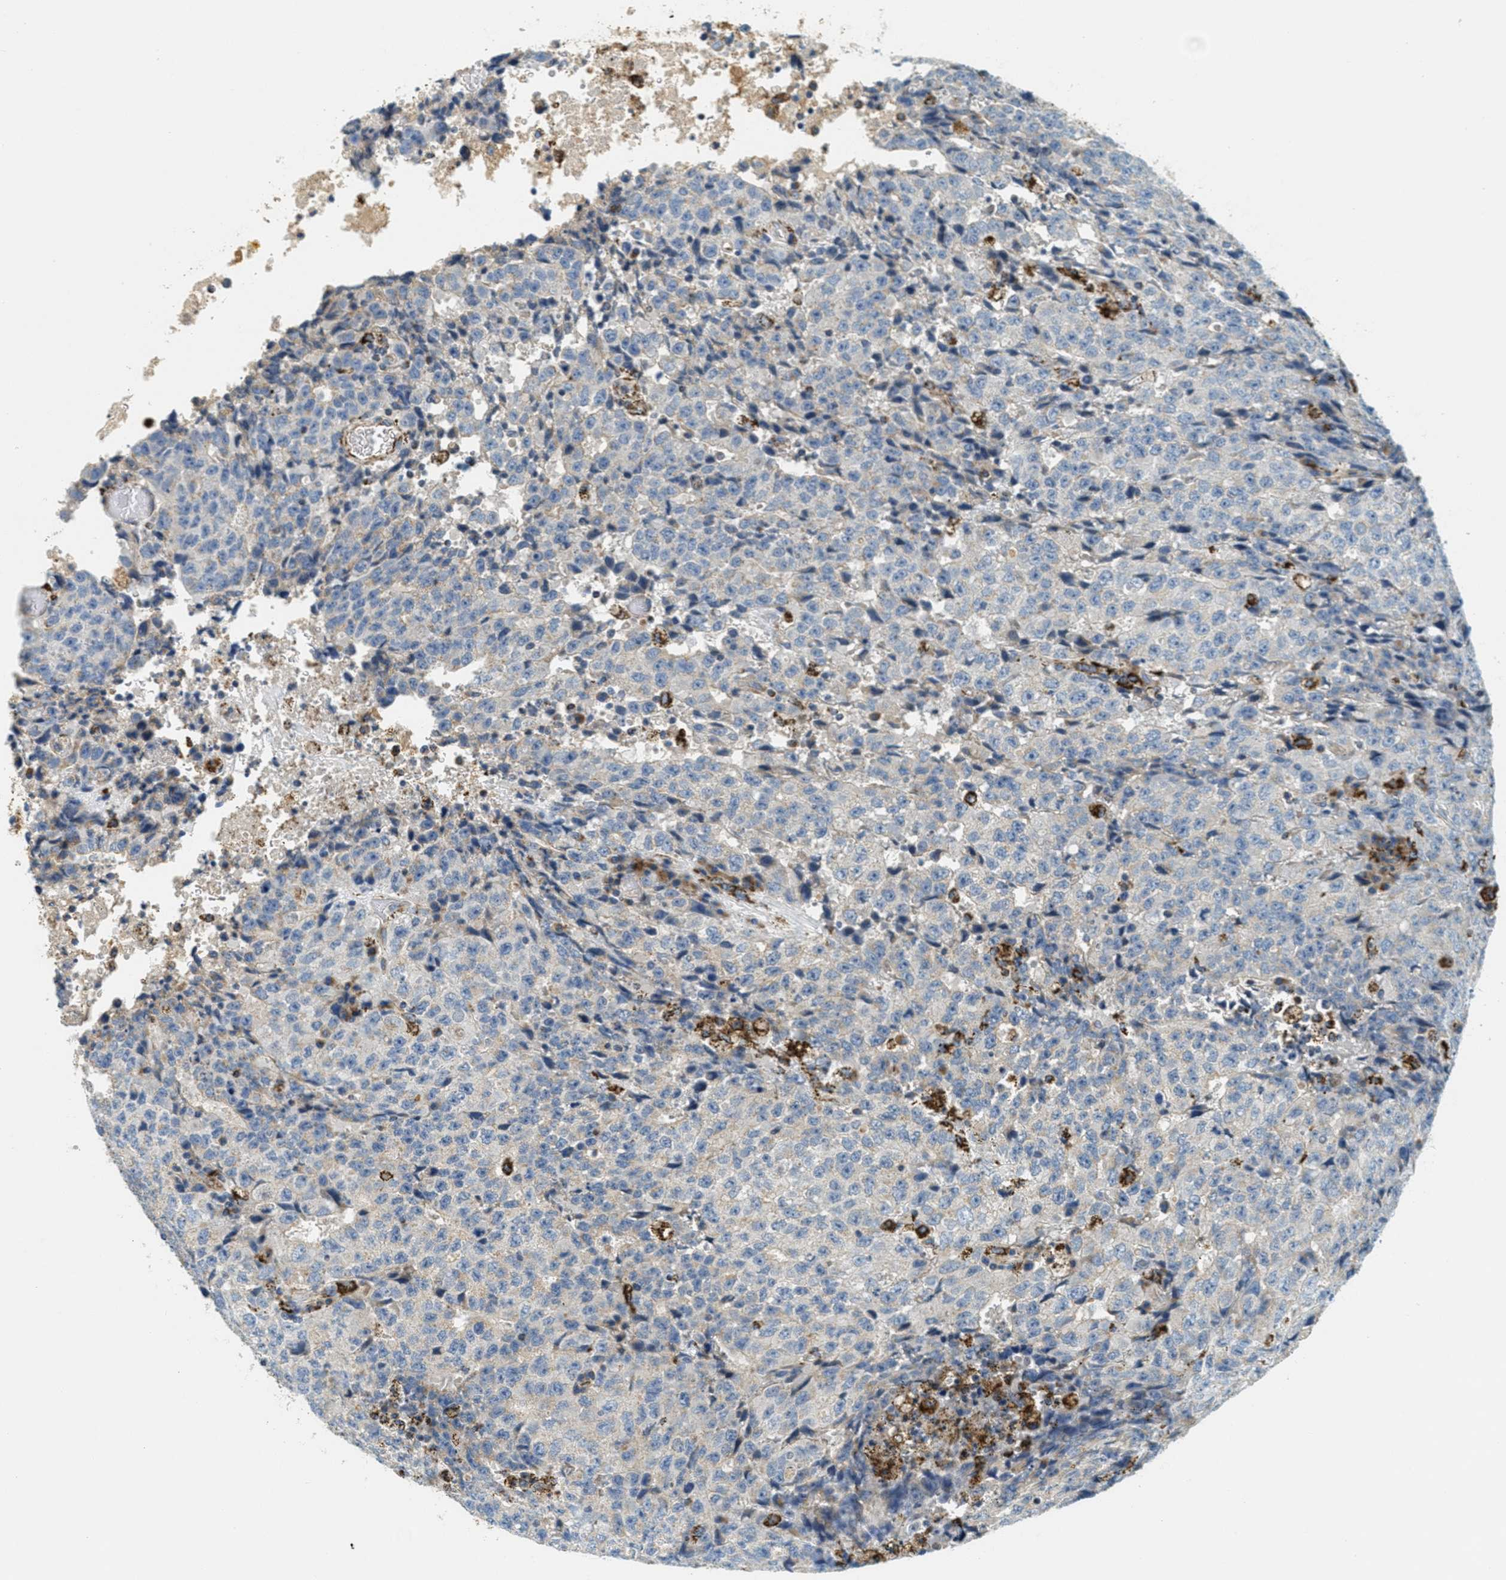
{"staining": {"intensity": "negative", "quantity": "none", "location": "none"}, "tissue": "testis cancer", "cell_type": "Tumor cells", "image_type": "cancer", "snomed": [{"axis": "morphology", "description": "Necrosis, NOS"}, {"axis": "morphology", "description": "Carcinoma, Embryonal, NOS"}, {"axis": "topography", "description": "Testis"}], "caption": "Testis embryonal carcinoma stained for a protein using immunohistochemistry (IHC) displays no positivity tumor cells.", "gene": "HLCS", "patient": {"sex": "male", "age": 19}}